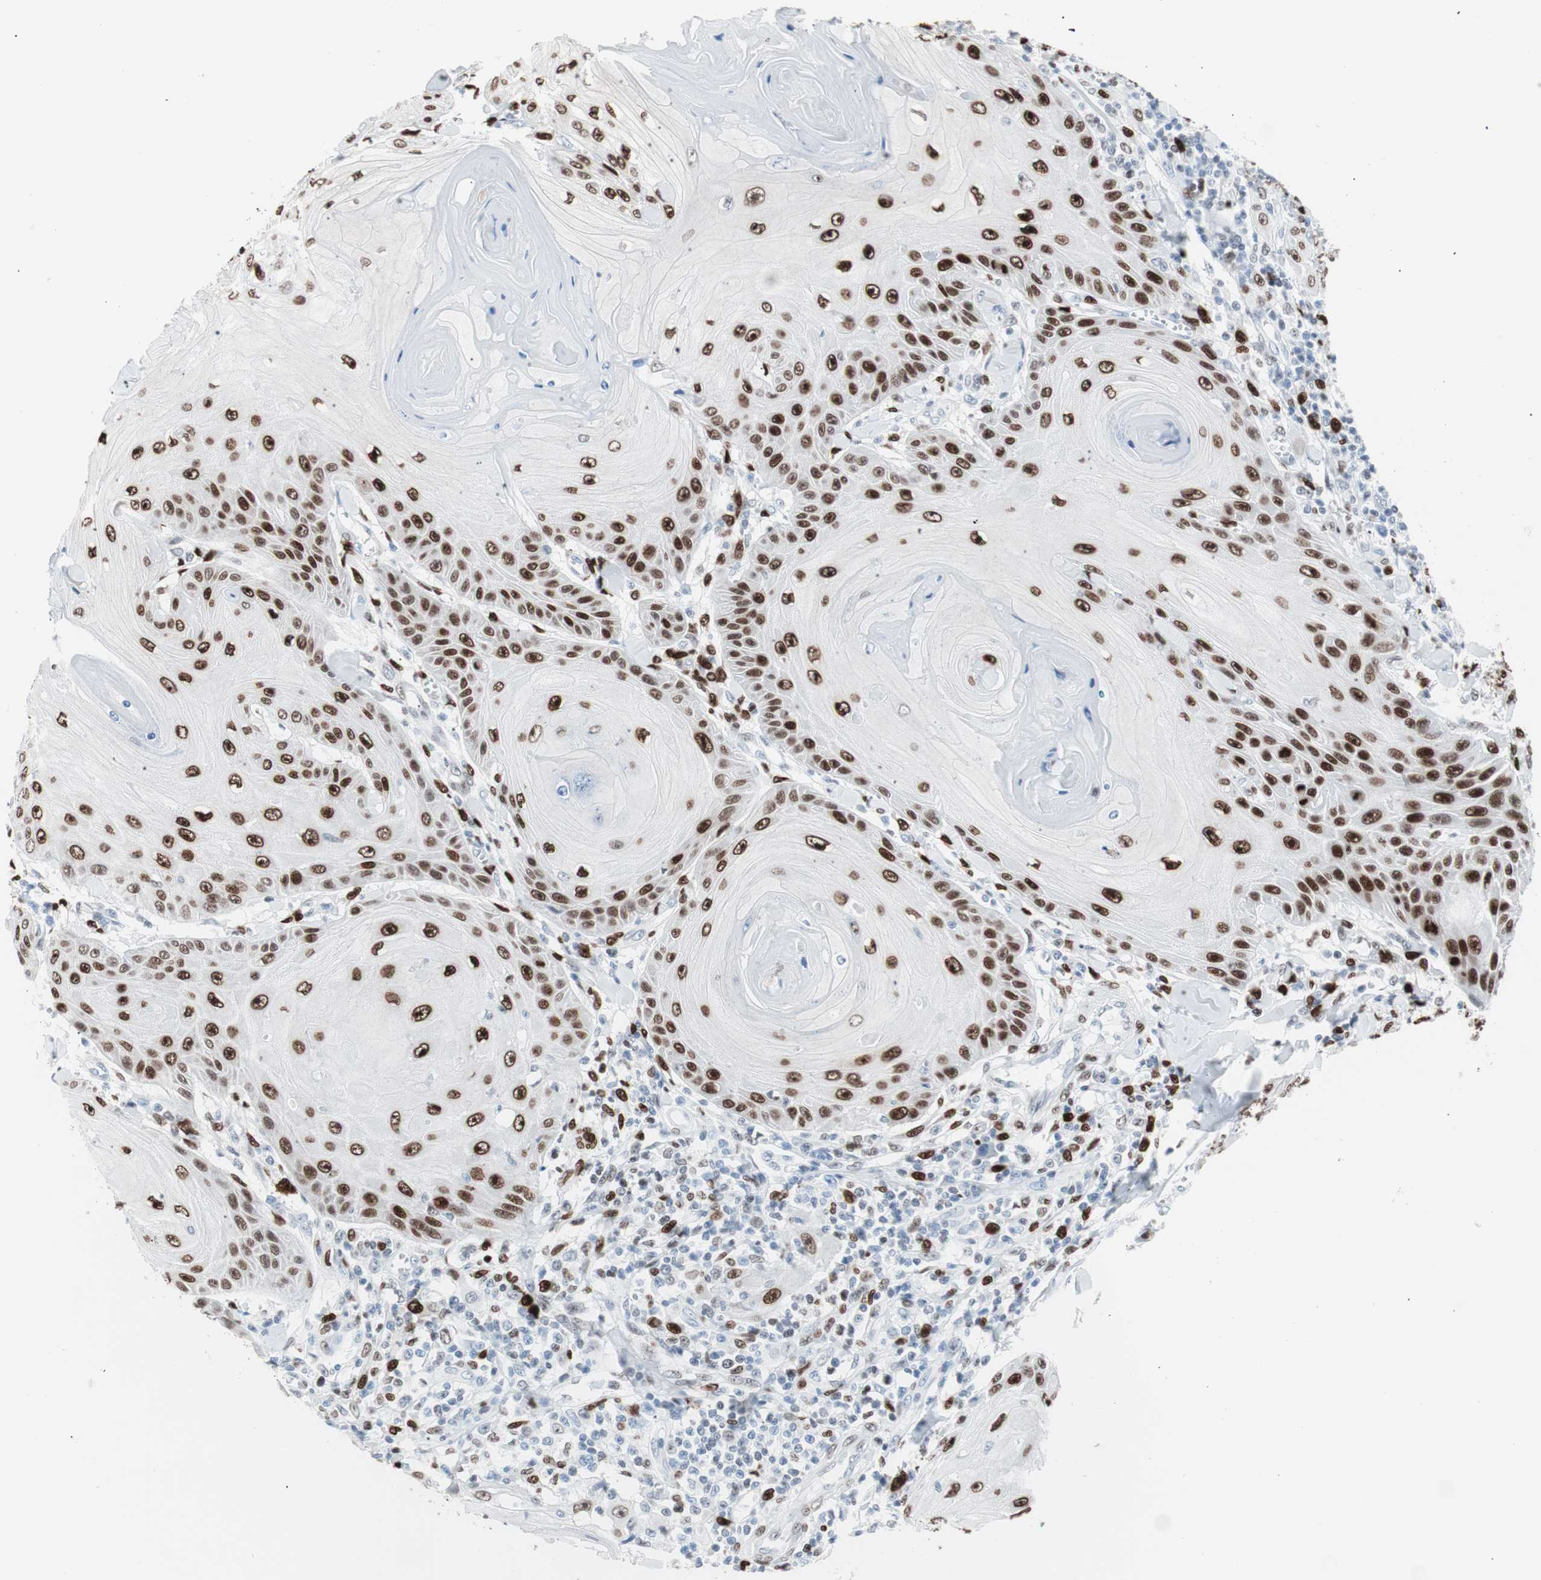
{"staining": {"intensity": "strong", "quantity": ">75%", "location": "nuclear"}, "tissue": "skin cancer", "cell_type": "Tumor cells", "image_type": "cancer", "snomed": [{"axis": "morphology", "description": "Squamous cell carcinoma, NOS"}, {"axis": "topography", "description": "Skin"}], "caption": "Skin cancer (squamous cell carcinoma) stained with IHC displays strong nuclear staining in about >75% of tumor cells. Immunohistochemistry (ihc) stains the protein of interest in brown and the nuclei are stained blue.", "gene": "CEBPB", "patient": {"sex": "female", "age": 78}}